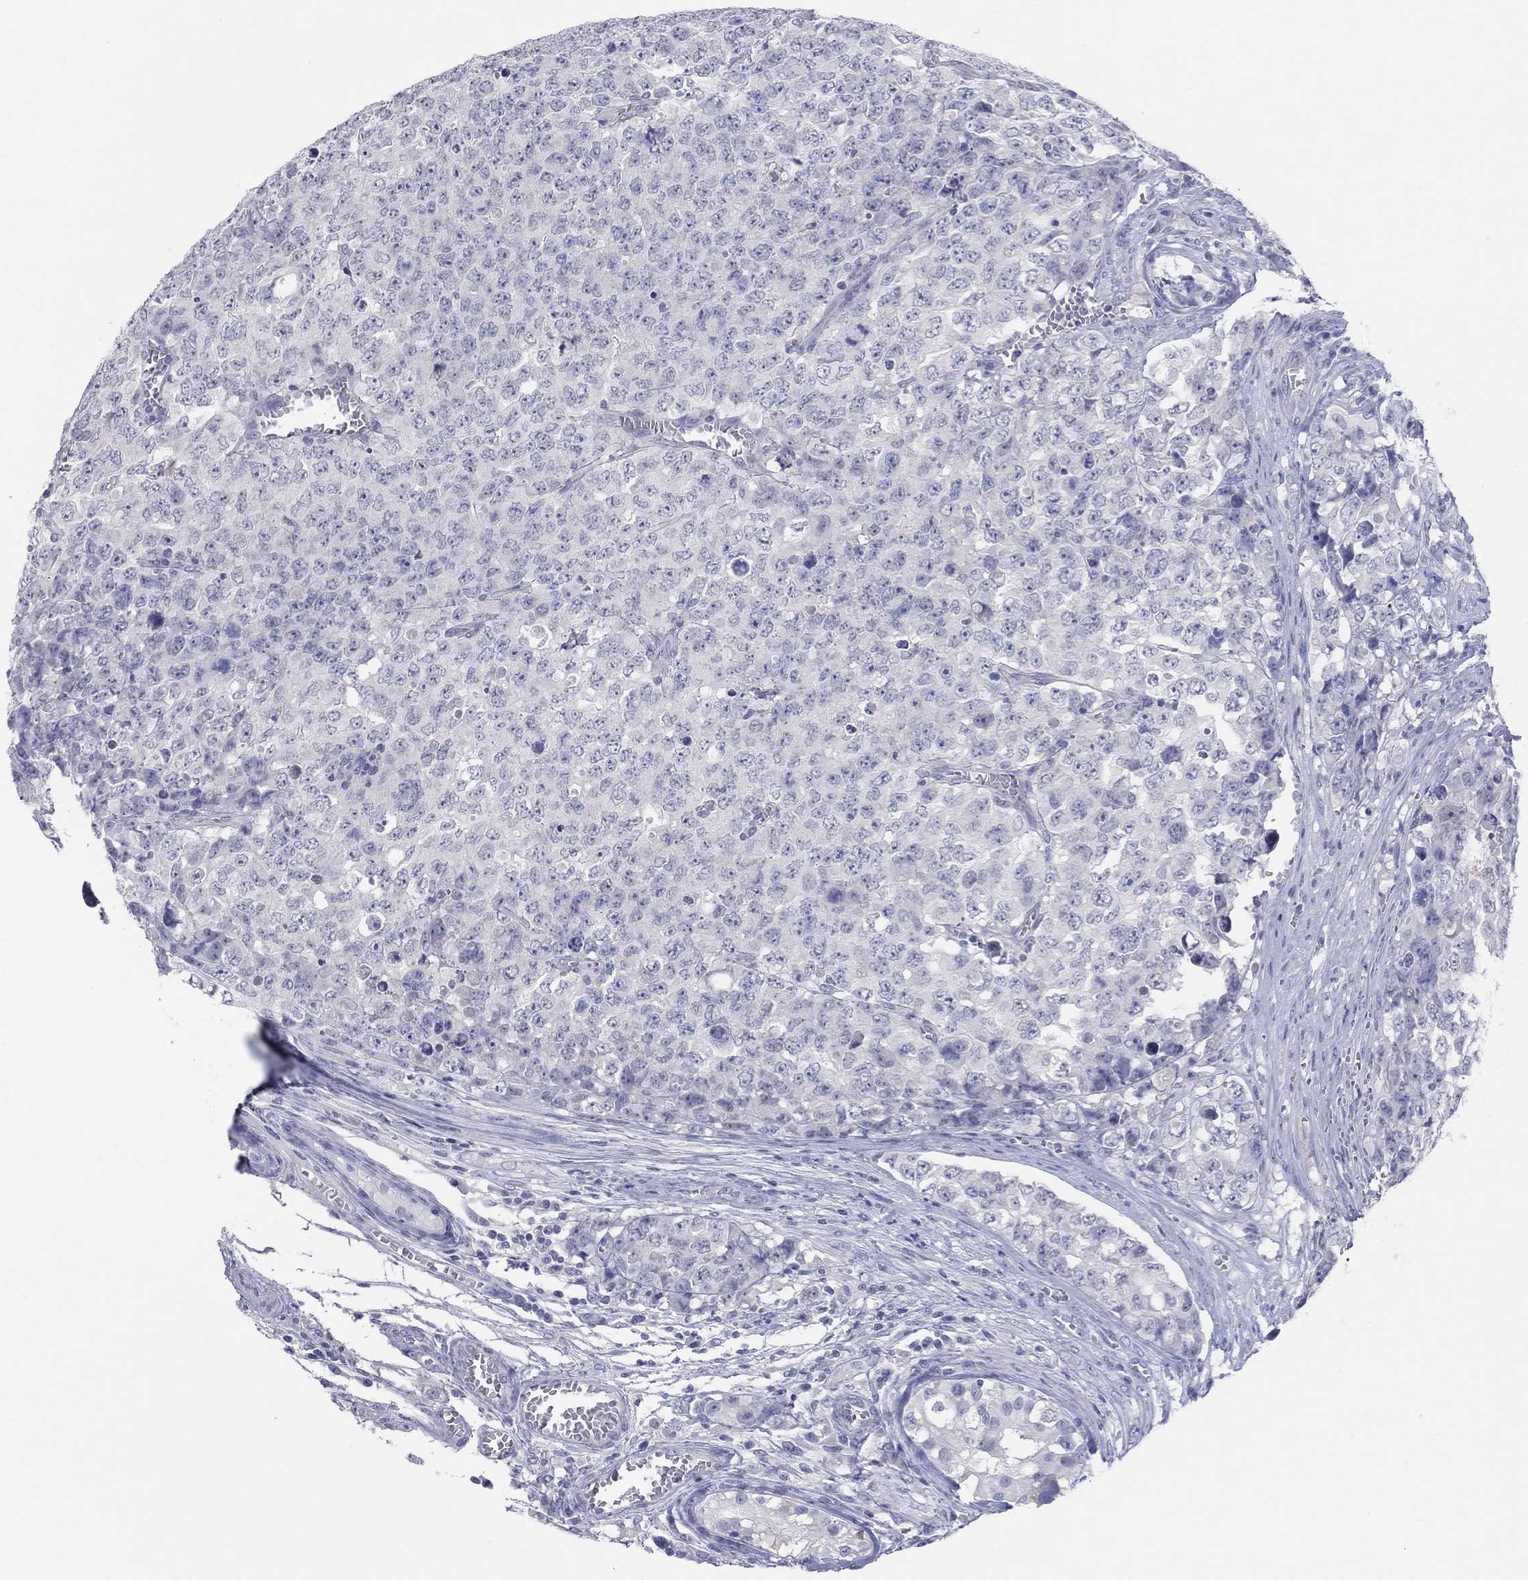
{"staining": {"intensity": "negative", "quantity": "none", "location": "none"}, "tissue": "testis cancer", "cell_type": "Tumor cells", "image_type": "cancer", "snomed": [{"axis": "morphology", "description": "Carcinoma, Embryonal, NOS"}, {"axis": "topography", "description": "Testis"}], "caption": "An IHC image of testis cancer (embryonal carcinoma) is shown. There is no staining in tumor cells of testis cancer (embryonal carcinoma).", "gene": "CPNE6", "patient": {"sex": "male", "age": 23}}